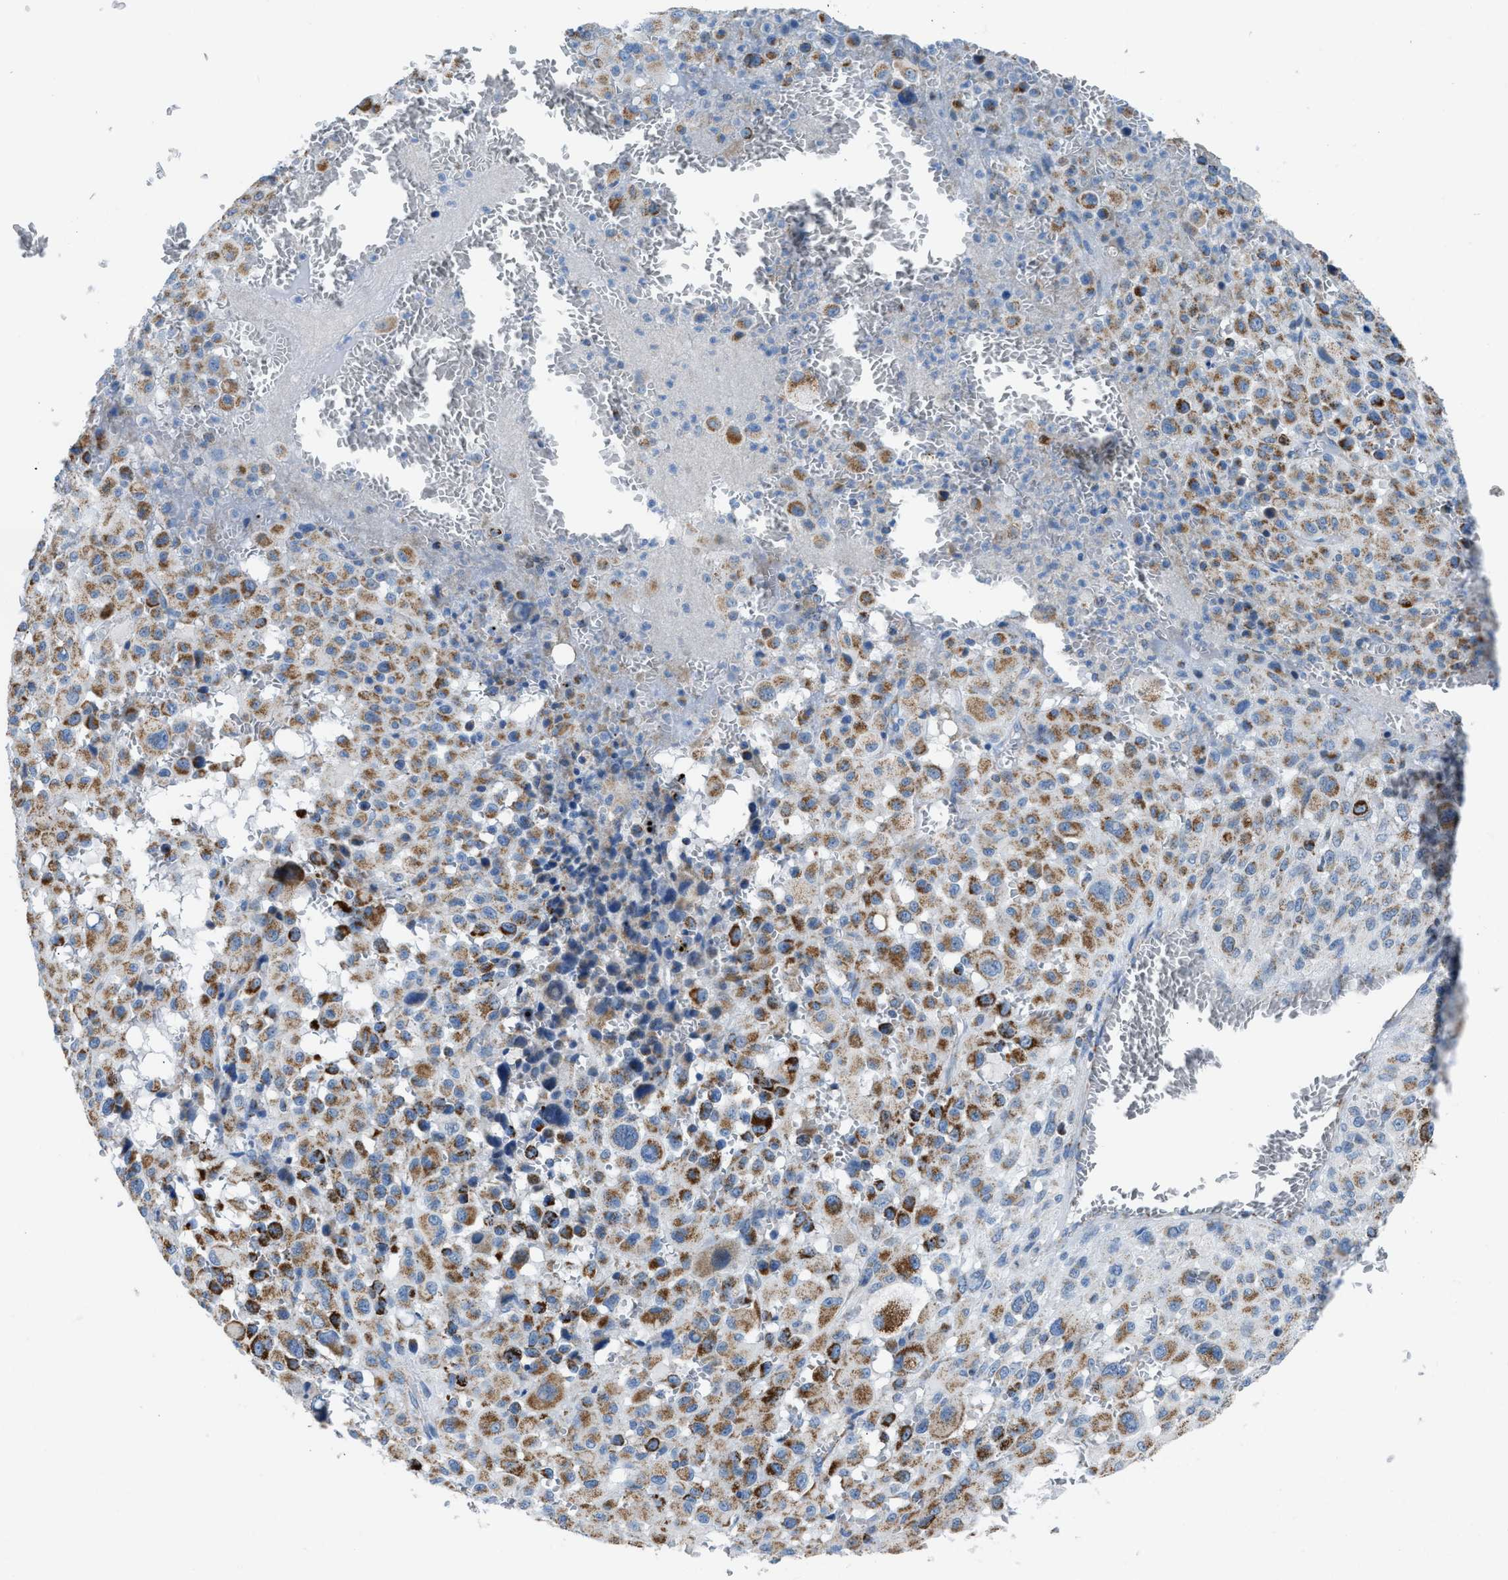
{"staining": {"intensity": "moderate", "quantity": ">75%", "location": "cytoplasmic/membranous"}, "tissue": "melanoma", "cell_type": "Tumor cells", "image_type": "cancer", "snomed": [{"axis": "morphology", "description": "Malignant melanoma, Metastatic site"}, {"axis": "topography", "description": "Skin"}], "caption": "Melanoma stained with a brown dye exhibits moderate cytoplasmic/membranous positive staining in approximately >75% of tumor cells.", "gene": "ETFB", "patient": {"sex": "female", "age": 74}}